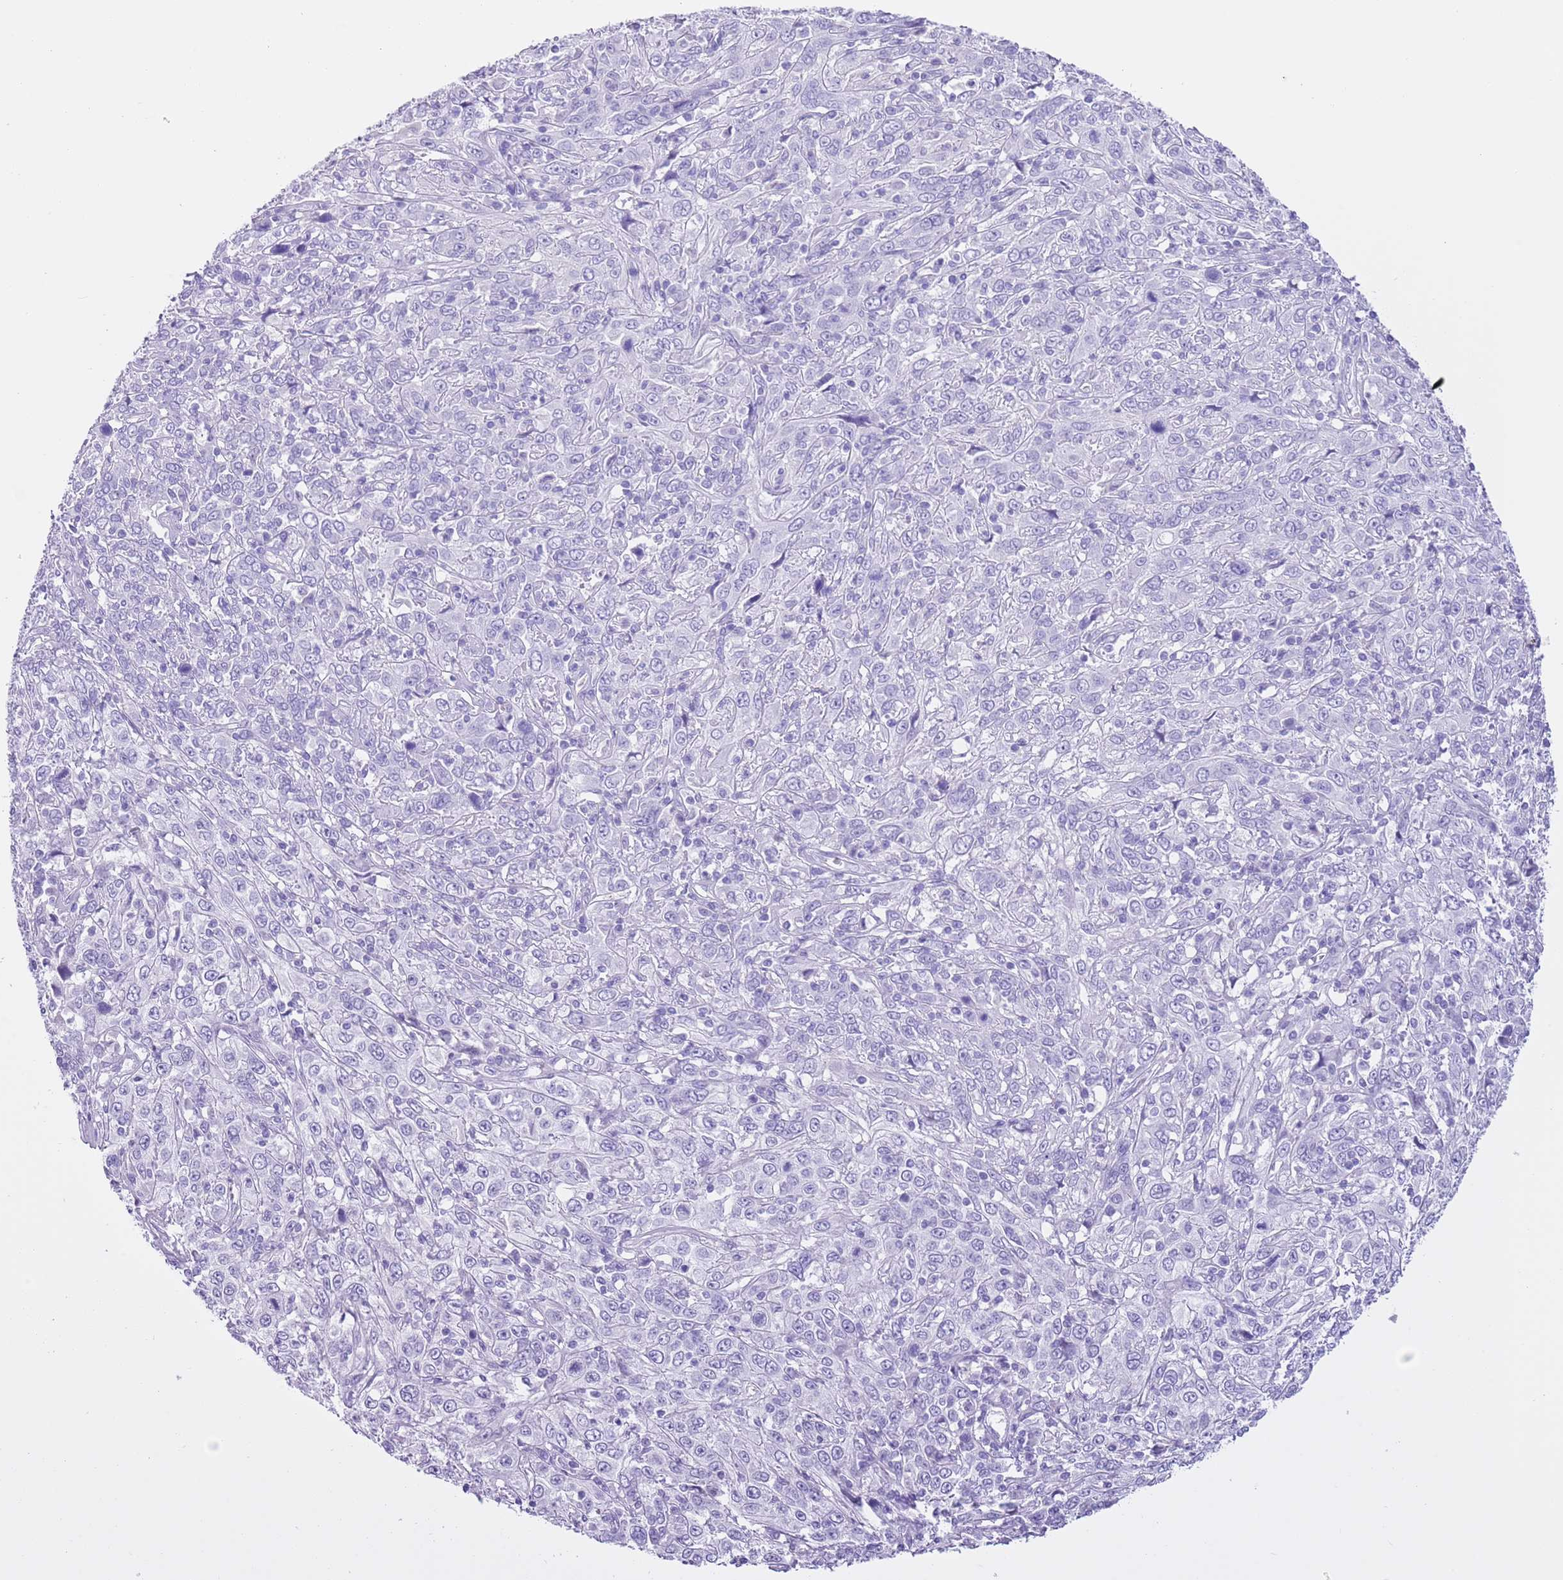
{"staining": {"intensity": "negative", "quantity": "none", "location": "none"}, "tissue": "cervical cancer", "cell_type": "Tumor cells", "image_type": "cancer", "snomed": [{"axis": "morphology", "description": "Squamous cell carcinoma, NOS"}, {"axis": "topography", "description": "Cervix"}], "caption": "The histopathology image reveals no staining of tumor cells in cervical cancer (squamous cell carcinoma).", "gene": "TMEM185B", "patient": {"sex": "female", "age": 46}}